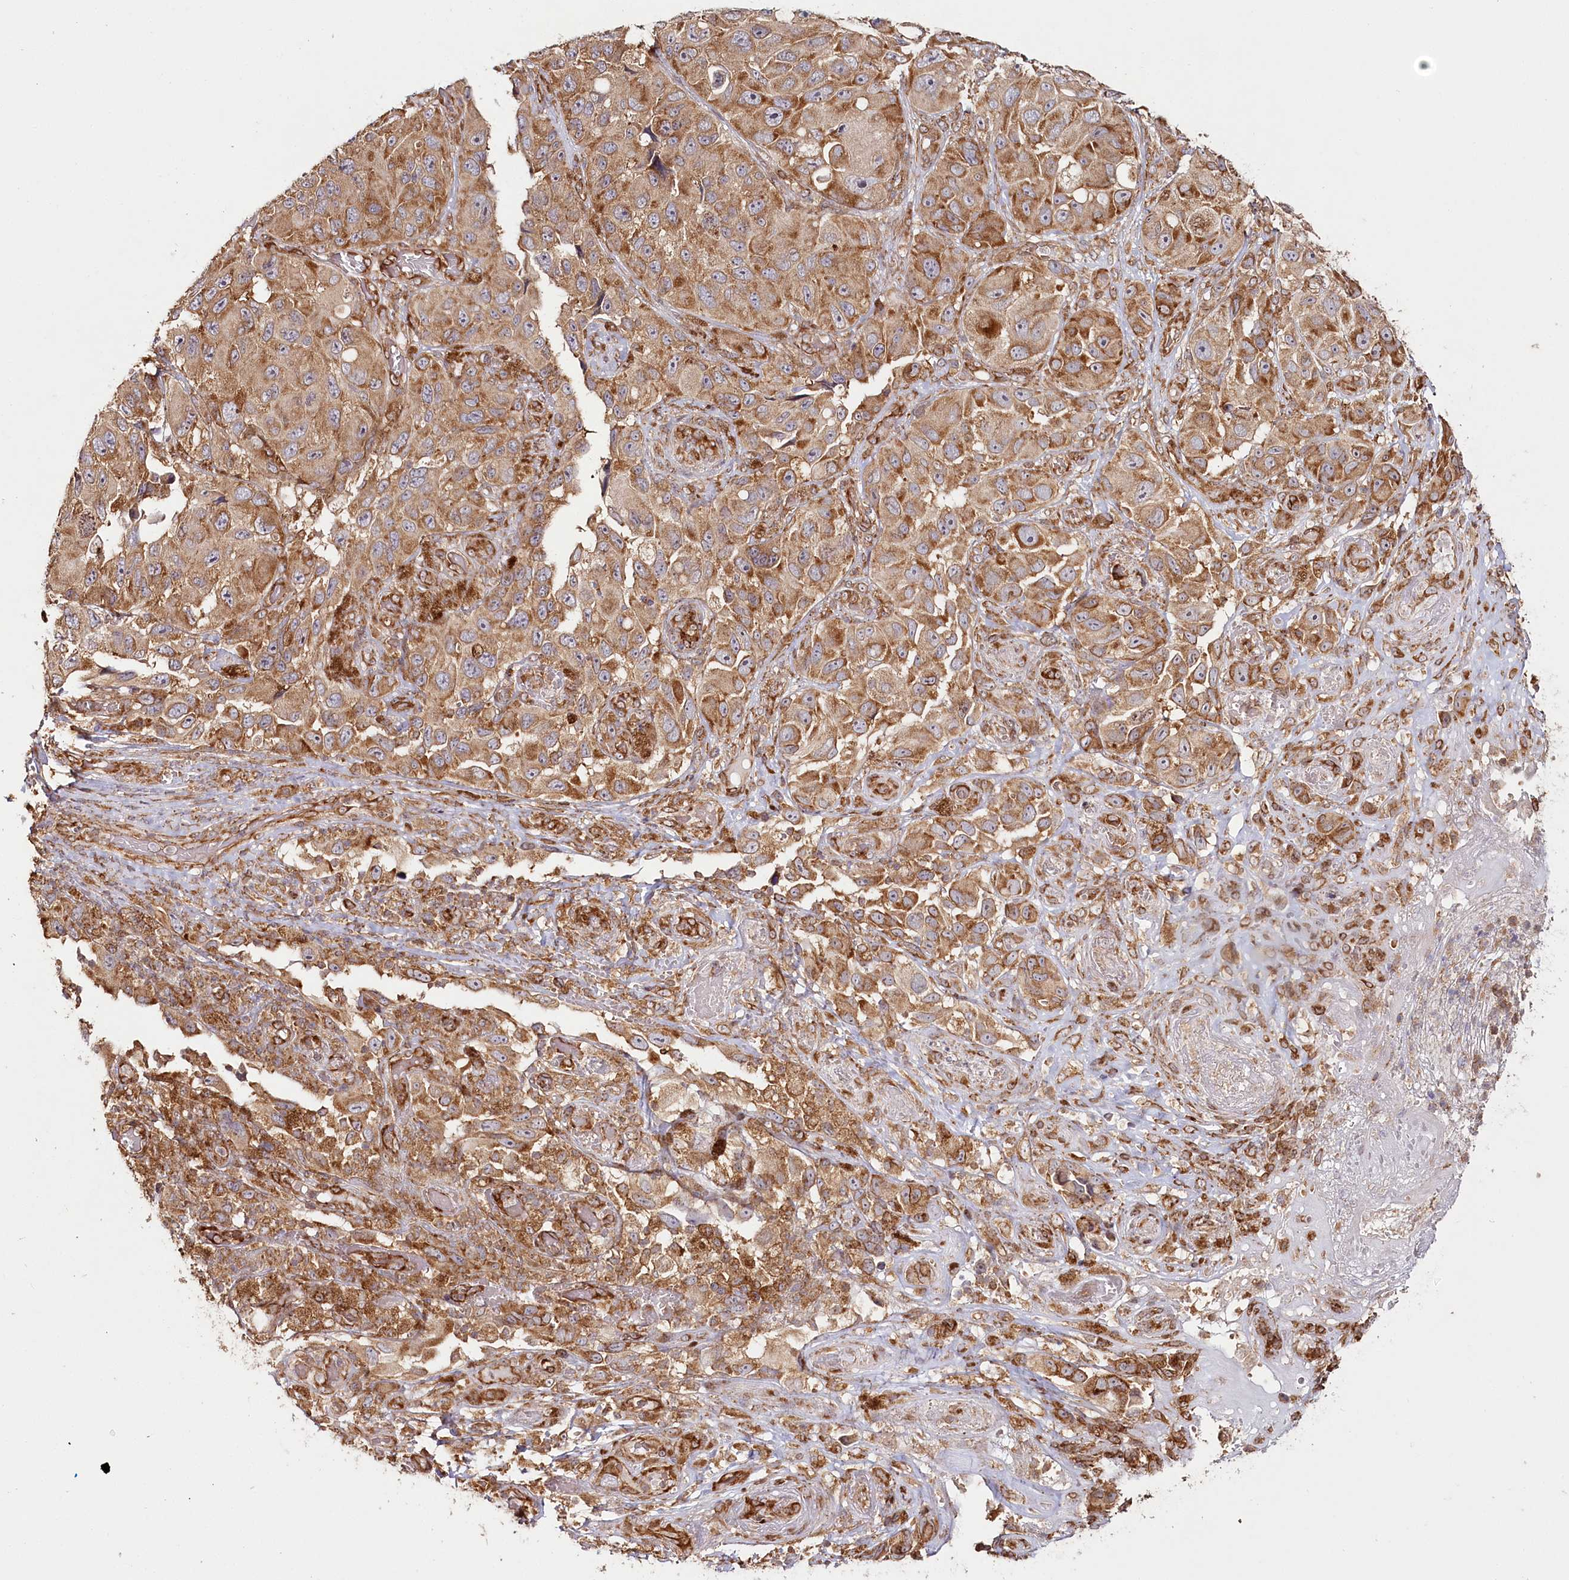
{"staining": {"intensity": "moderate", "quantity": ">75%", "location": "cytoplasmic/membranous"}, "tissue": "melanoma", "cell_type": "Tumor cells", "image_type": "cancer", "snomed": [{"axis": "morphology", "description": "Malignant melanoma, NOS"}, {"axis": "topography", "description": "Skin"}], "caption": "A photomicrograph of melanoma stained for a protein demonstrates moderate cytoplasmic/membranous brown staining in tumor cells. (IHC, brightfield microscopy, high magnification).", "gene": "OTUD4", "patient": {"sex": "female", "age": 73}}